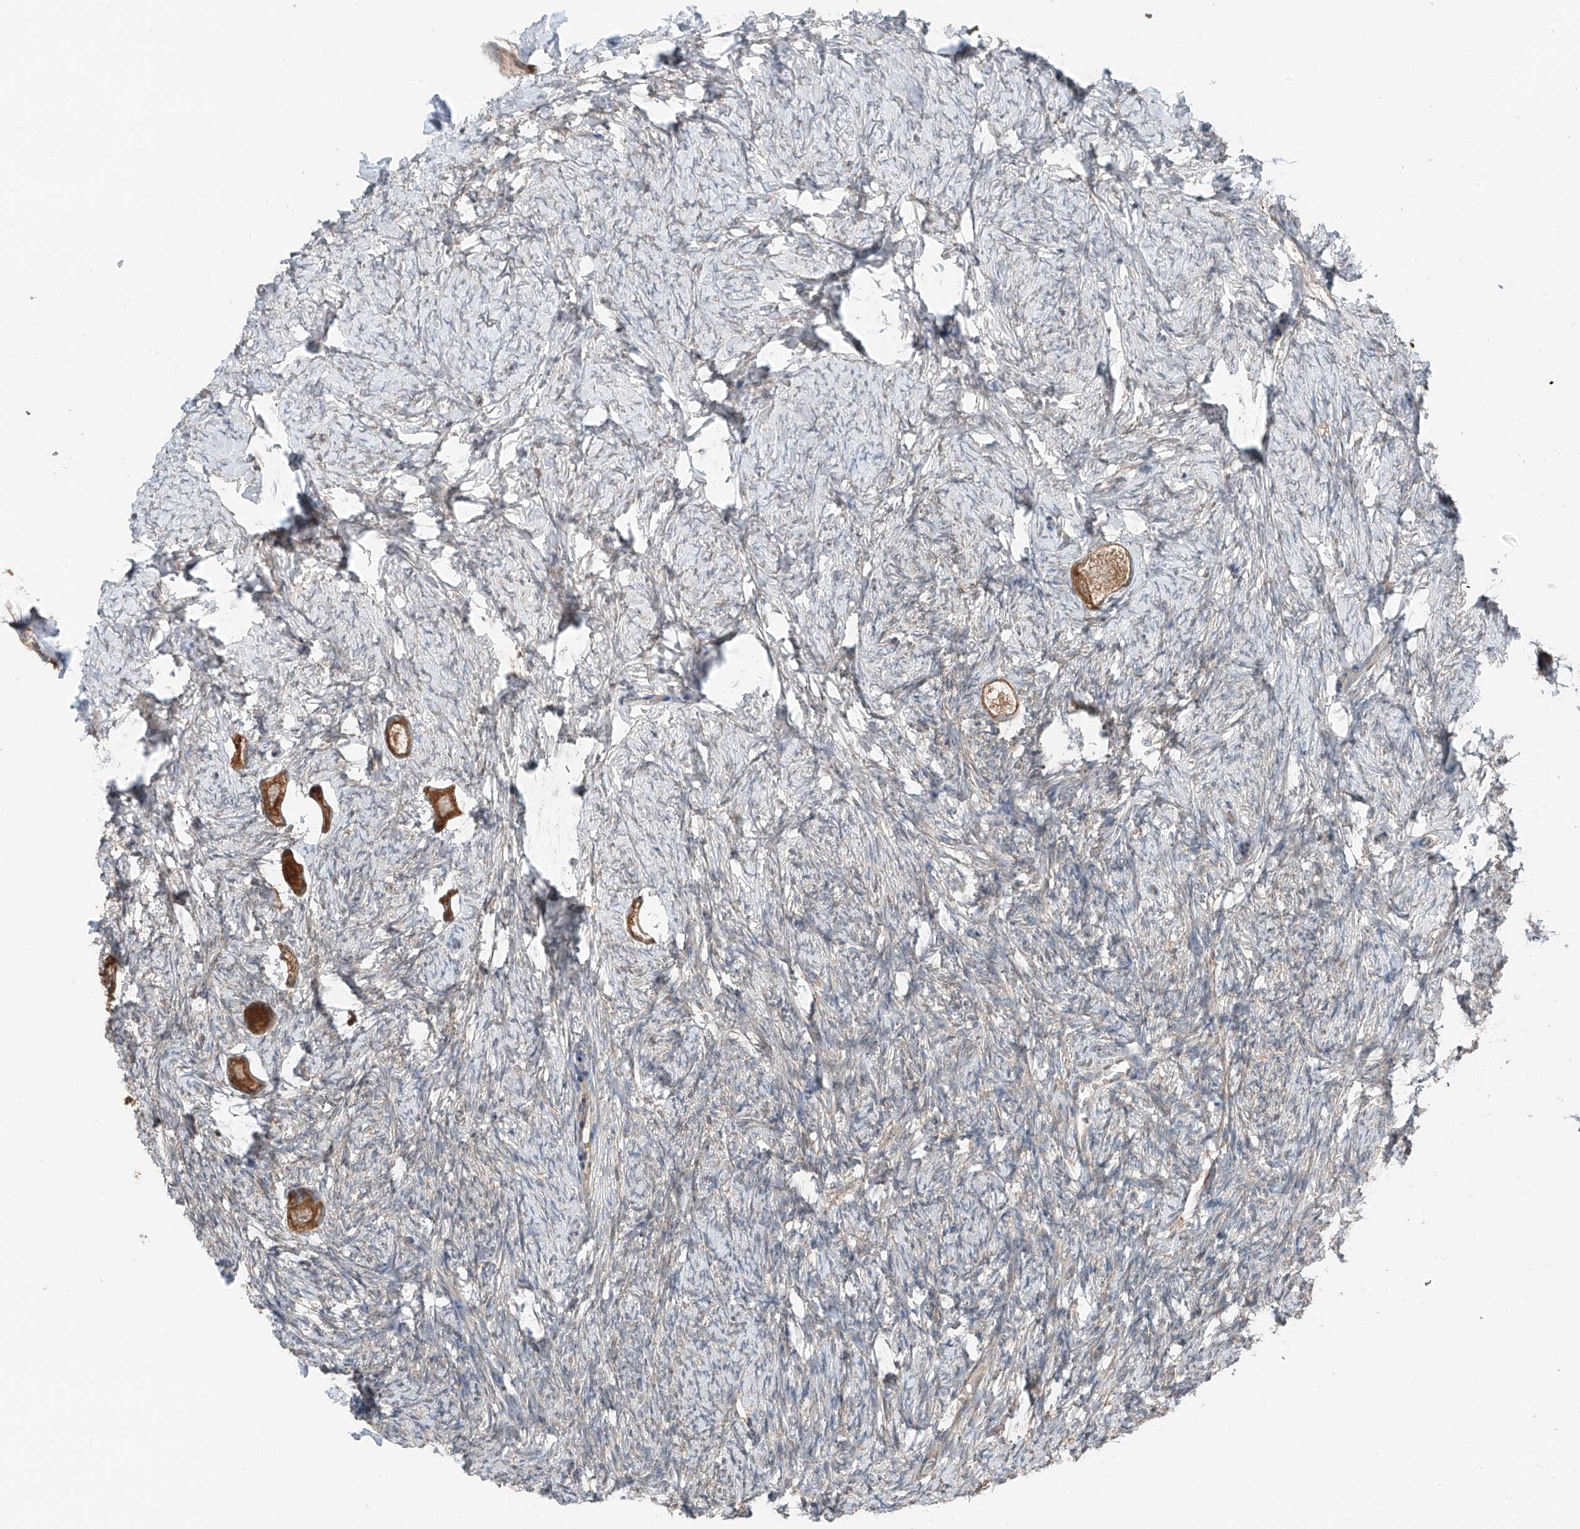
{"staining": {"intensity": "strong", "quantity": ">75%", "location": "cytoplasmic/membranous"}, "tissue": "ovary", "cell_type": "Follicle cells", "image_type": "normal", "snomed": [{"axis": "morphology", "description": "Normal tissue, NOS"}, {"axis": "topography", "description": "Ovary"}], "caption": "Normal ovary demonstrates strong cytoplasmic/membranous staining in about >75% of follicle cells.", "gene": "CEP162", "patient": {"sex": "female", "age": 27}}